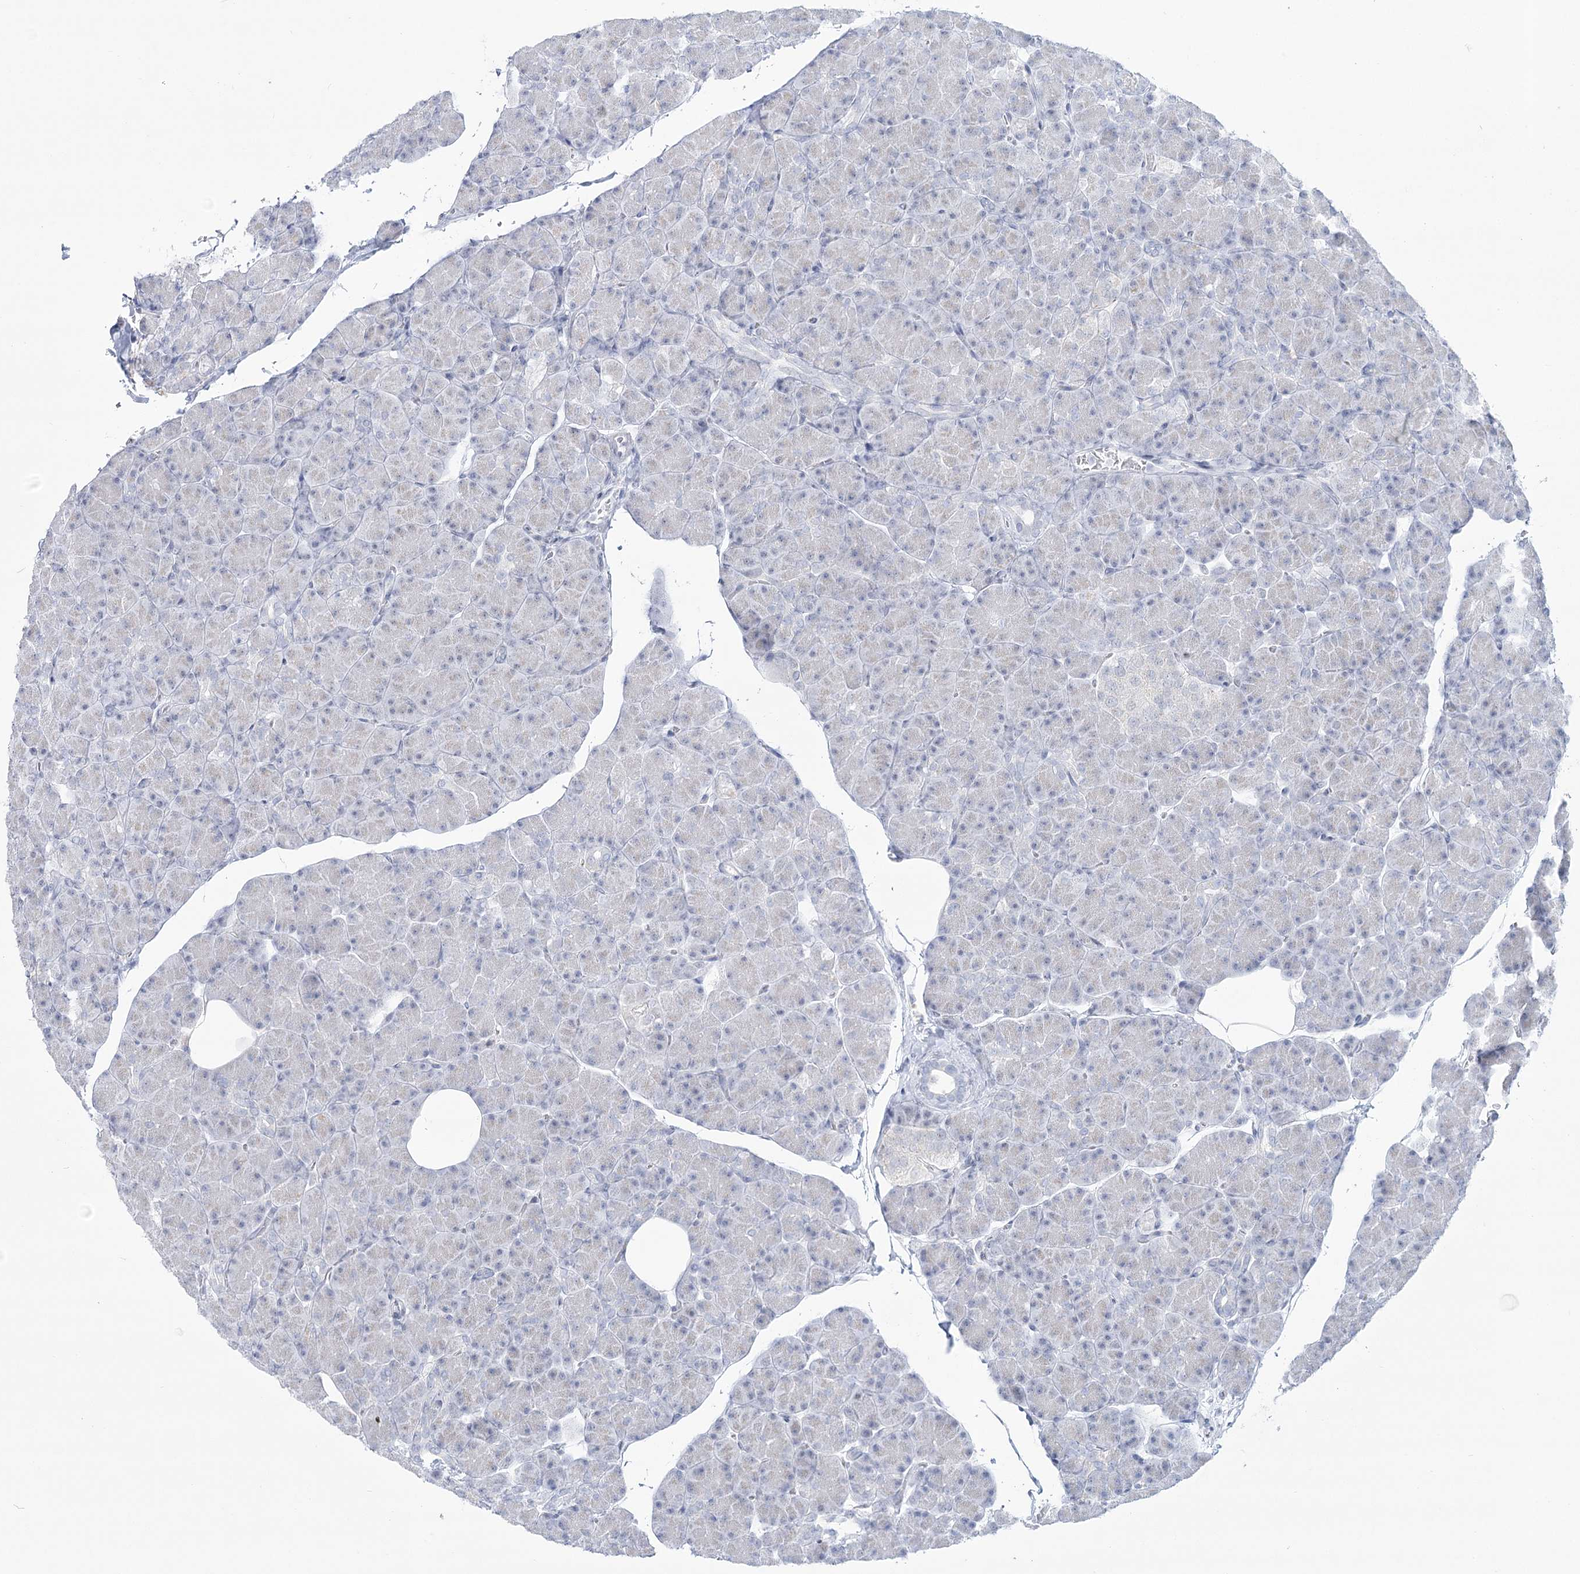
{"staining": {"intensity": "negative", "quantity": "none", "location": "none"}, "tissue": "pancreas", "cell_type": "Exocrine glandular cells", "image_type": "normal", "snomed": [{"axis": "morphology", "description": "Normal tissue, NOS"}, {"axis": "topography", "description": "Pancreas"}], "caption": "Image shows no protein expression in exocrine glandular cells of unremarkable pancreas.", "gene": "ZNF843", "patient": {"sex": "female", "age": 43}}